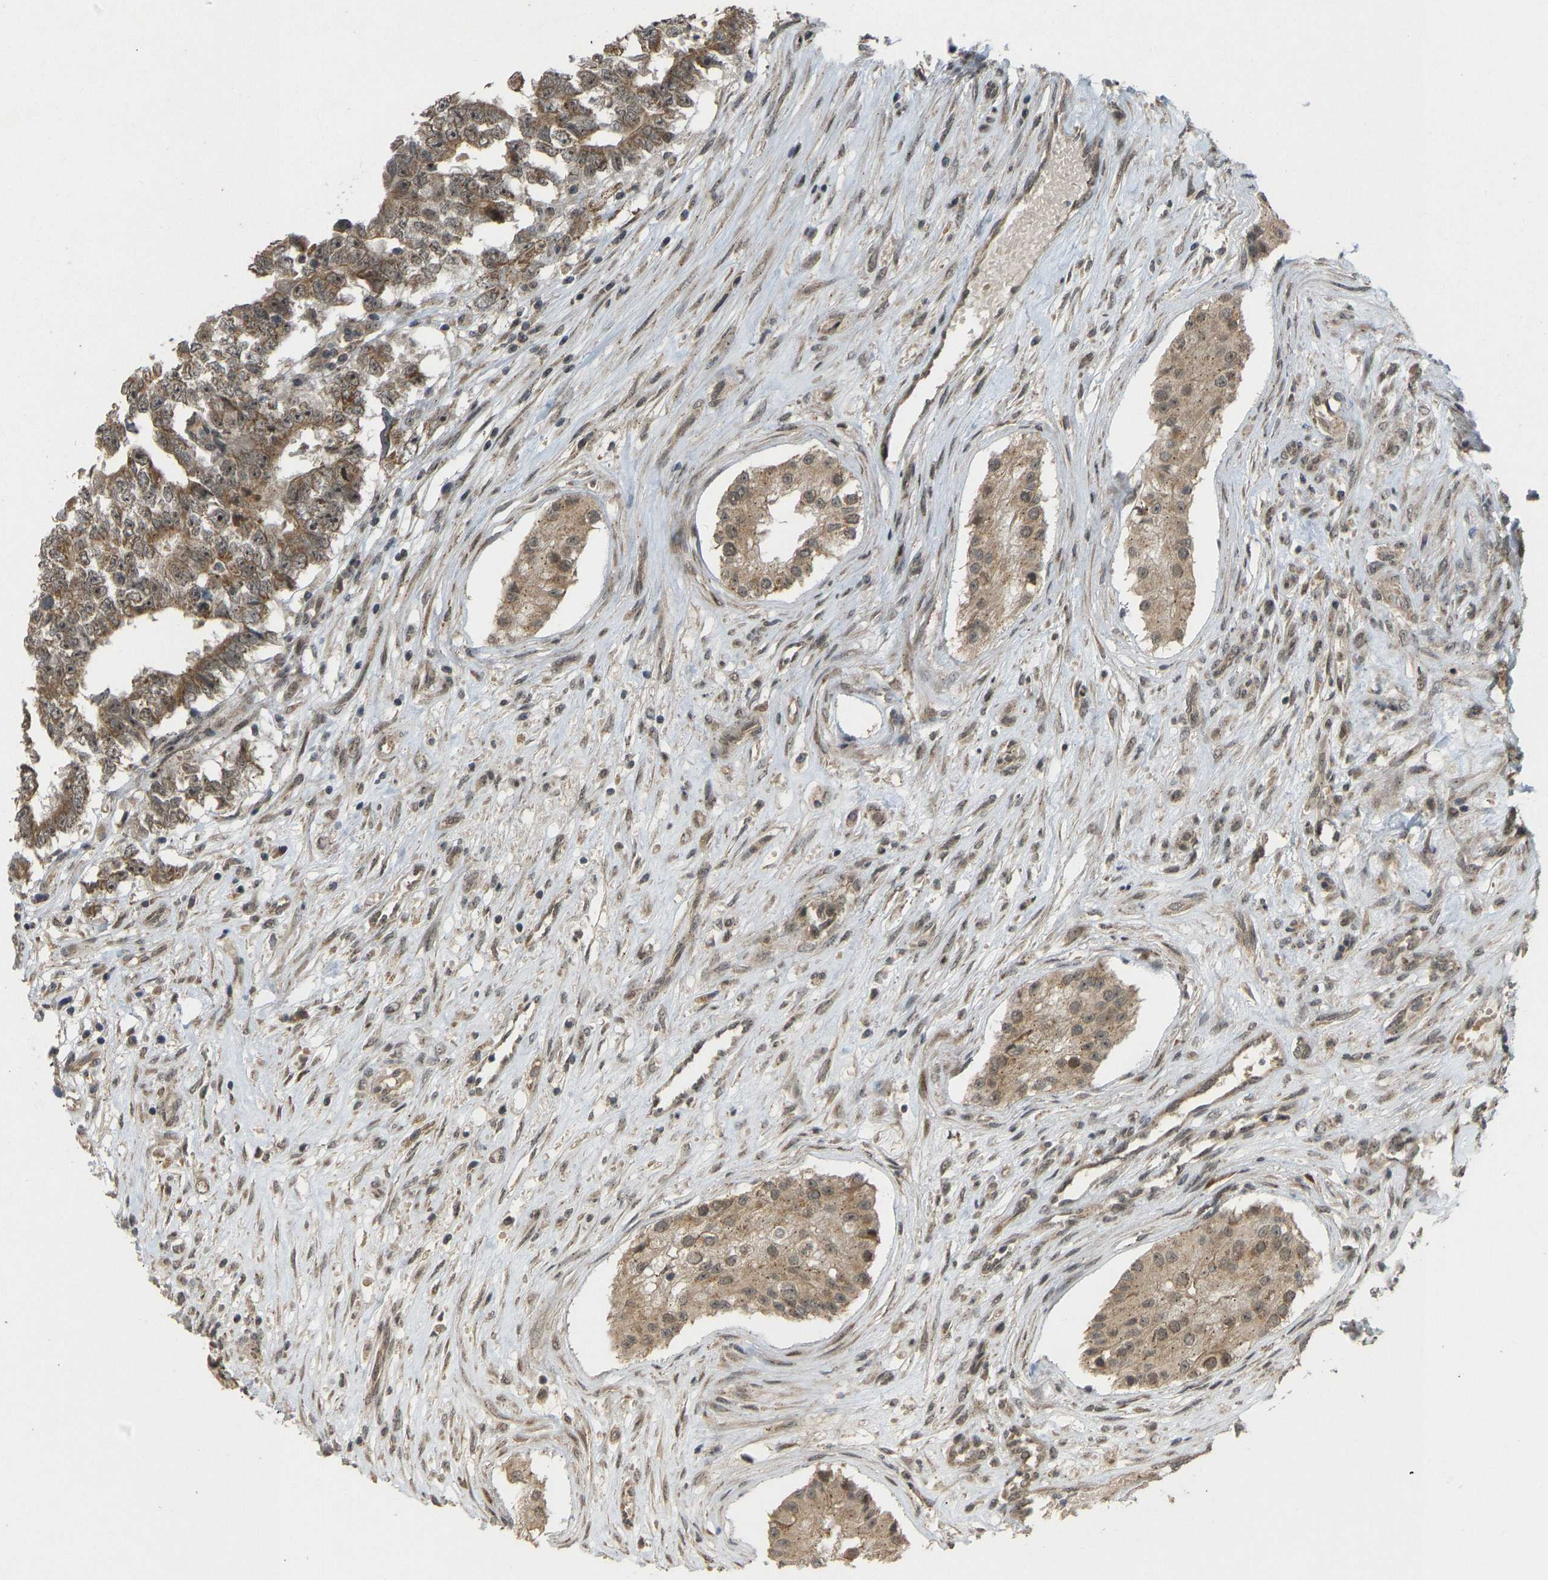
{"staining": {"intensity": "moderate", "quantity": ">75%", "location": "cytoplasmic/membranous"}, "tissue": "testis cancer", "cell_type": "Tumor cells", "image_type": "cancer", "snomed": [{"axis": "morphology", "description": "Carcinoma, Embryonal, NOS"}, {"axis": "topography", "description": "Testis"}], "caption": "A high-resolution photomicrograph shows immunohistochemistry staining of embryonal carcinoma (testis), which shows moderate cytoplasmic/membranous expression in about >75% of tumor cells. The staining was performed using DAB (3,3'-diaminobenzidine) to visualize the protein expression in brown, while the nuclei were stained in blue with hematoxylin (Magnification: 20x).", "gene": "ACADS", "patient": {"sex": "male", "age": 25}}